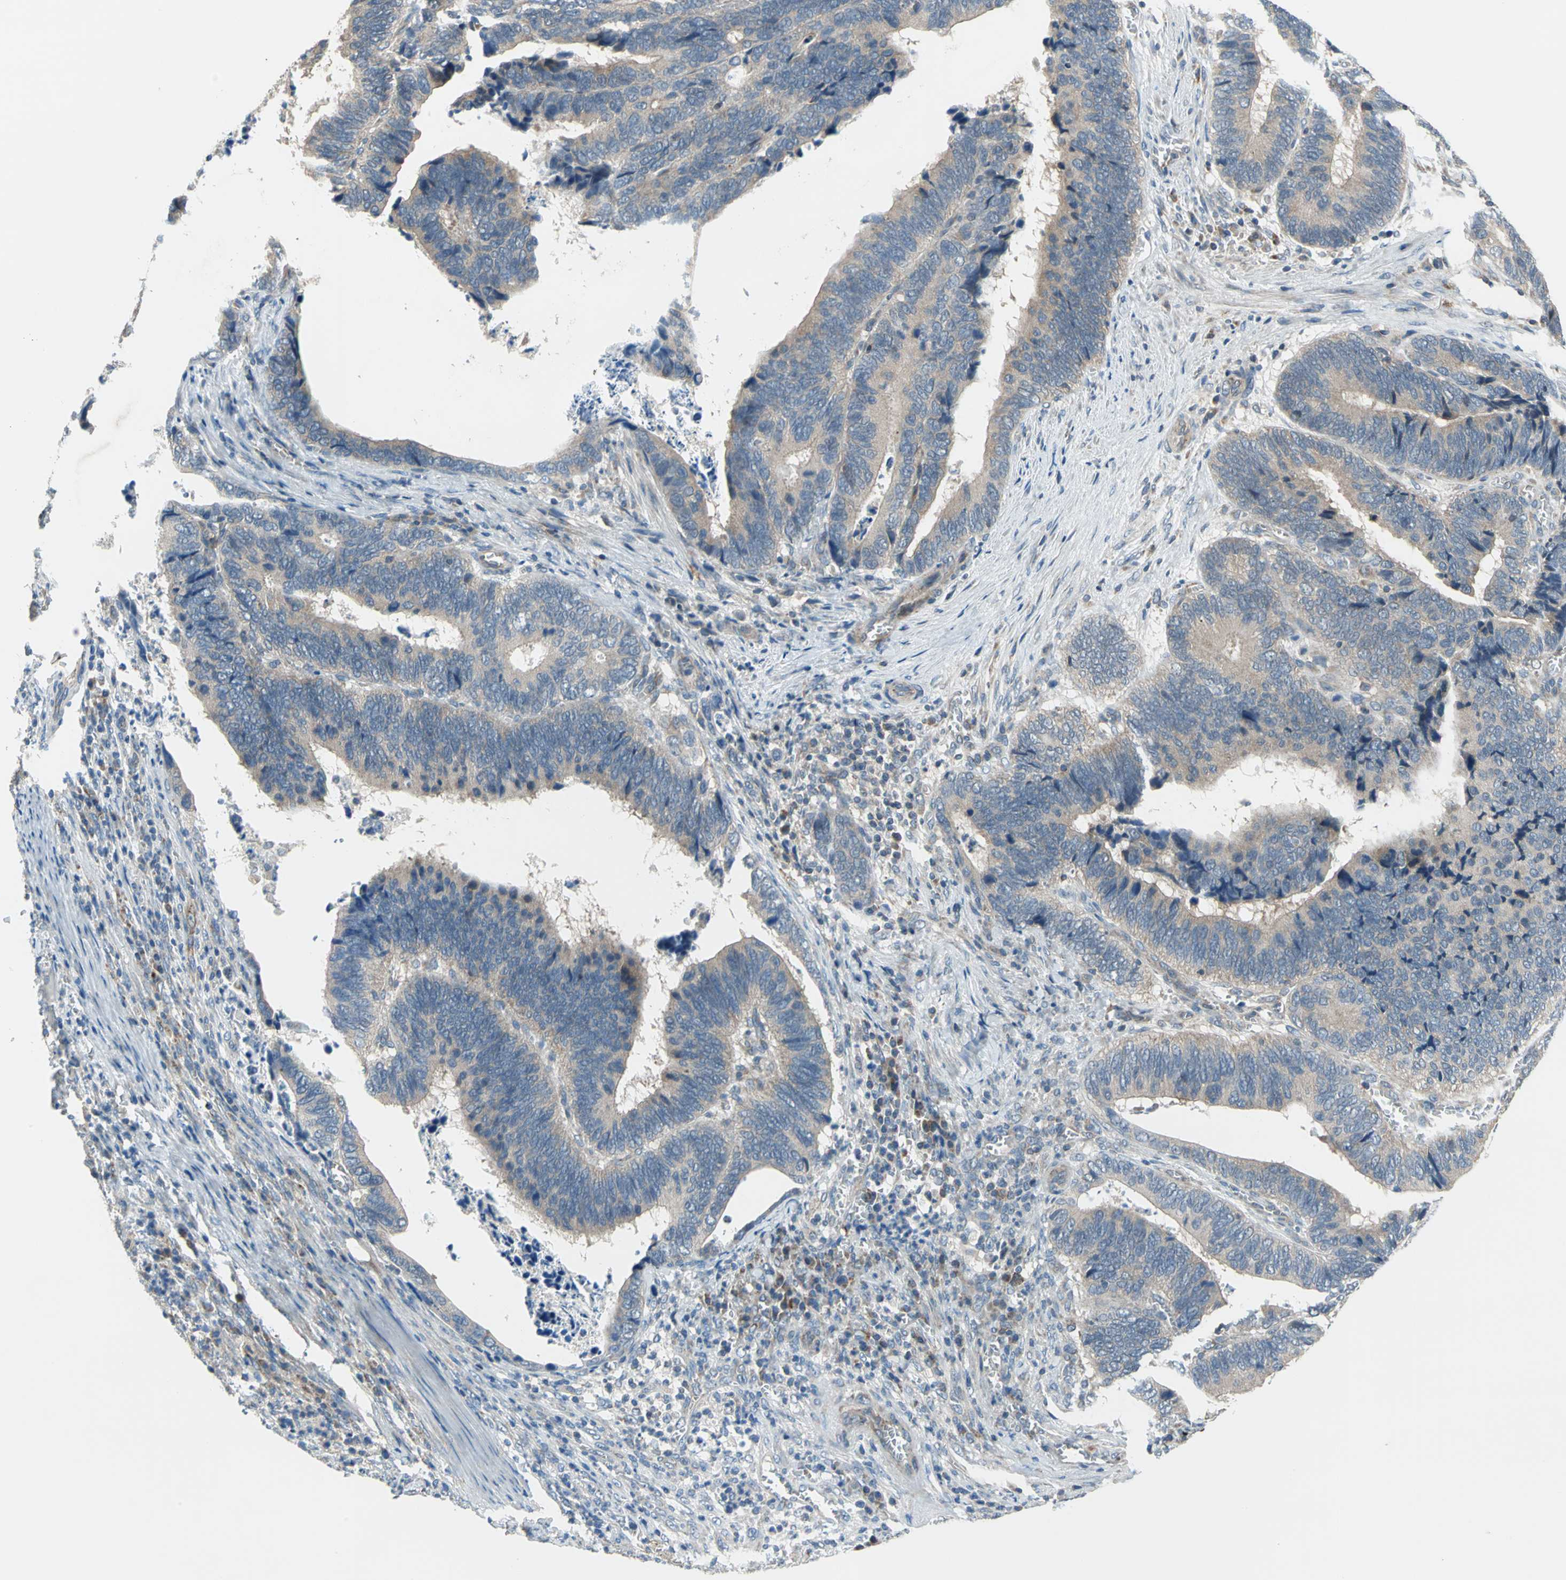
{"staining": {"intensity": "weak", "quantity": ">75%", "location": "cytoplasmic/membranous"}, "tissue": "colorectal cancer", "cell_type": "Tumor cells", "image_type": "cancer", "snomed": [{"axis": "morphology", "description": "Adenocarcinoma, NOS"}, {"axis": "topography", "description": "Colon"}], "caption": "Colorectal adenocarcinoma stained for a protein exhibits weak cytoplasmic/membranous positivity in tumor cells. (DAB (3,3'-diaminobenzidine) = brown stain, brightfield microscopy at high magnification).", "gene": "TRAK1", "patient": {"sex": "male", "age": 72}}